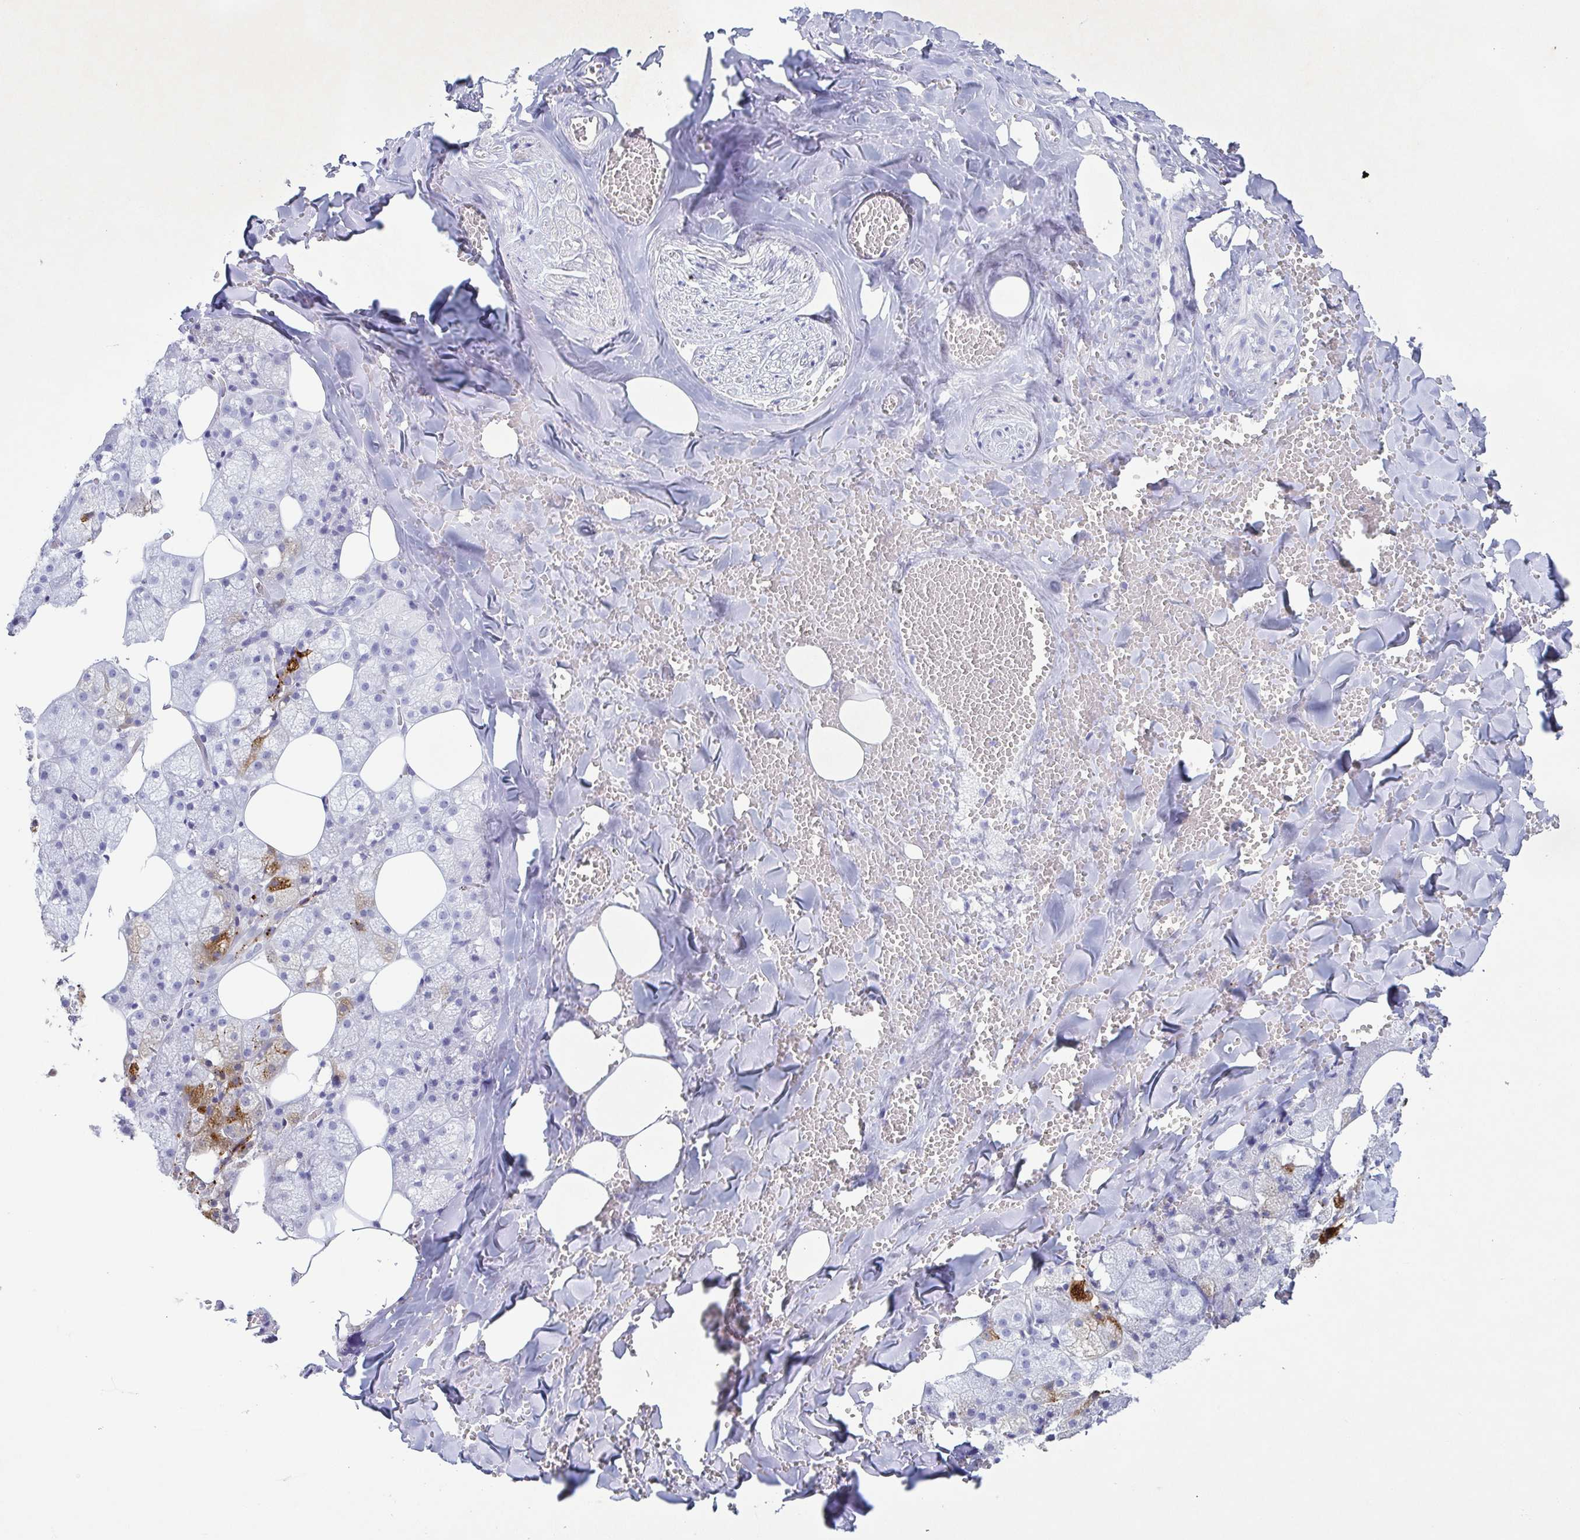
{"staining": {"intensity": "strong", "quantity": "25%-75%", "location": "cytoplasmic/membranous"}, "tissue": "salivary gland", "cell_type": "Glandular cells", "image_type": "normal", "snomed": [{"axis": "morphology", "description": "Normal tissue, NOS"}, {"axis": "topography", "description": "Salivary gland"}, {"axis": "topography", "description": "Peripheral nerve tissue"}], "caption": "Protein staining by IHC demonstrates strong cytoplasmic/membranous staining in approximately 25%-75% of glandular cells in benign salivary gland.", "gene": "PRR27", "patient": {"sex": "male", "age": 38}}